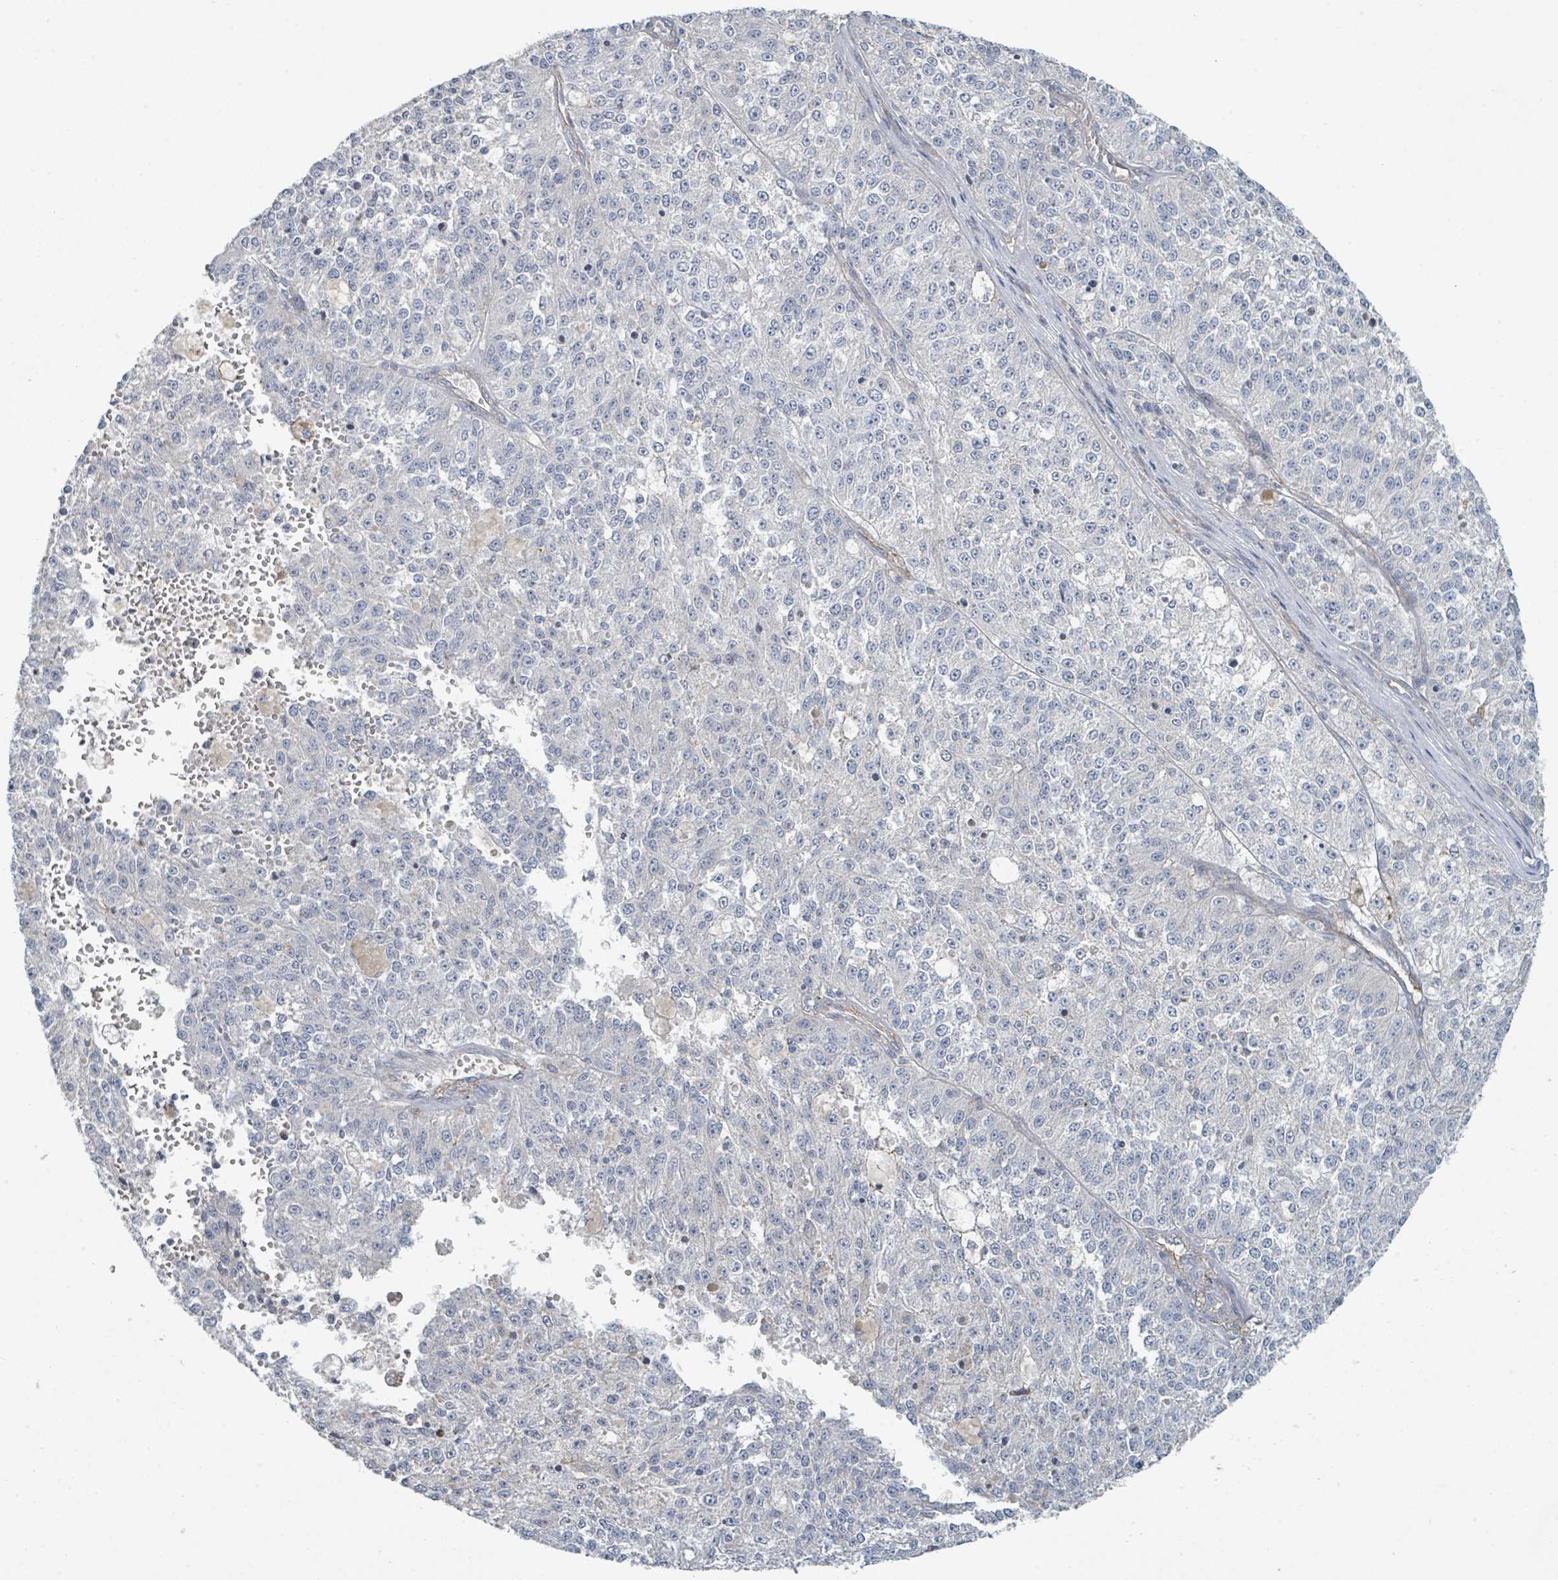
{"staining": {"intensity": "negative", "quantity": "none", "location": "none"}, "tissue": "melanoma", "cell_type": "Tumor cells", "image_type": "cancer", "snomed": [{"axis": "morphology", "description": "Malignant melanoma, NOS"}, {"axis": "topography", "description": "Skin"}], "caption": "Malignant melanoma was stained to show a protein in brown. There is no significant staining in tumor cells. (DAB immunohistochemistry, high magnification).", "gene": "LRRC42", "patient": {"sex": "female", "age": 64}}